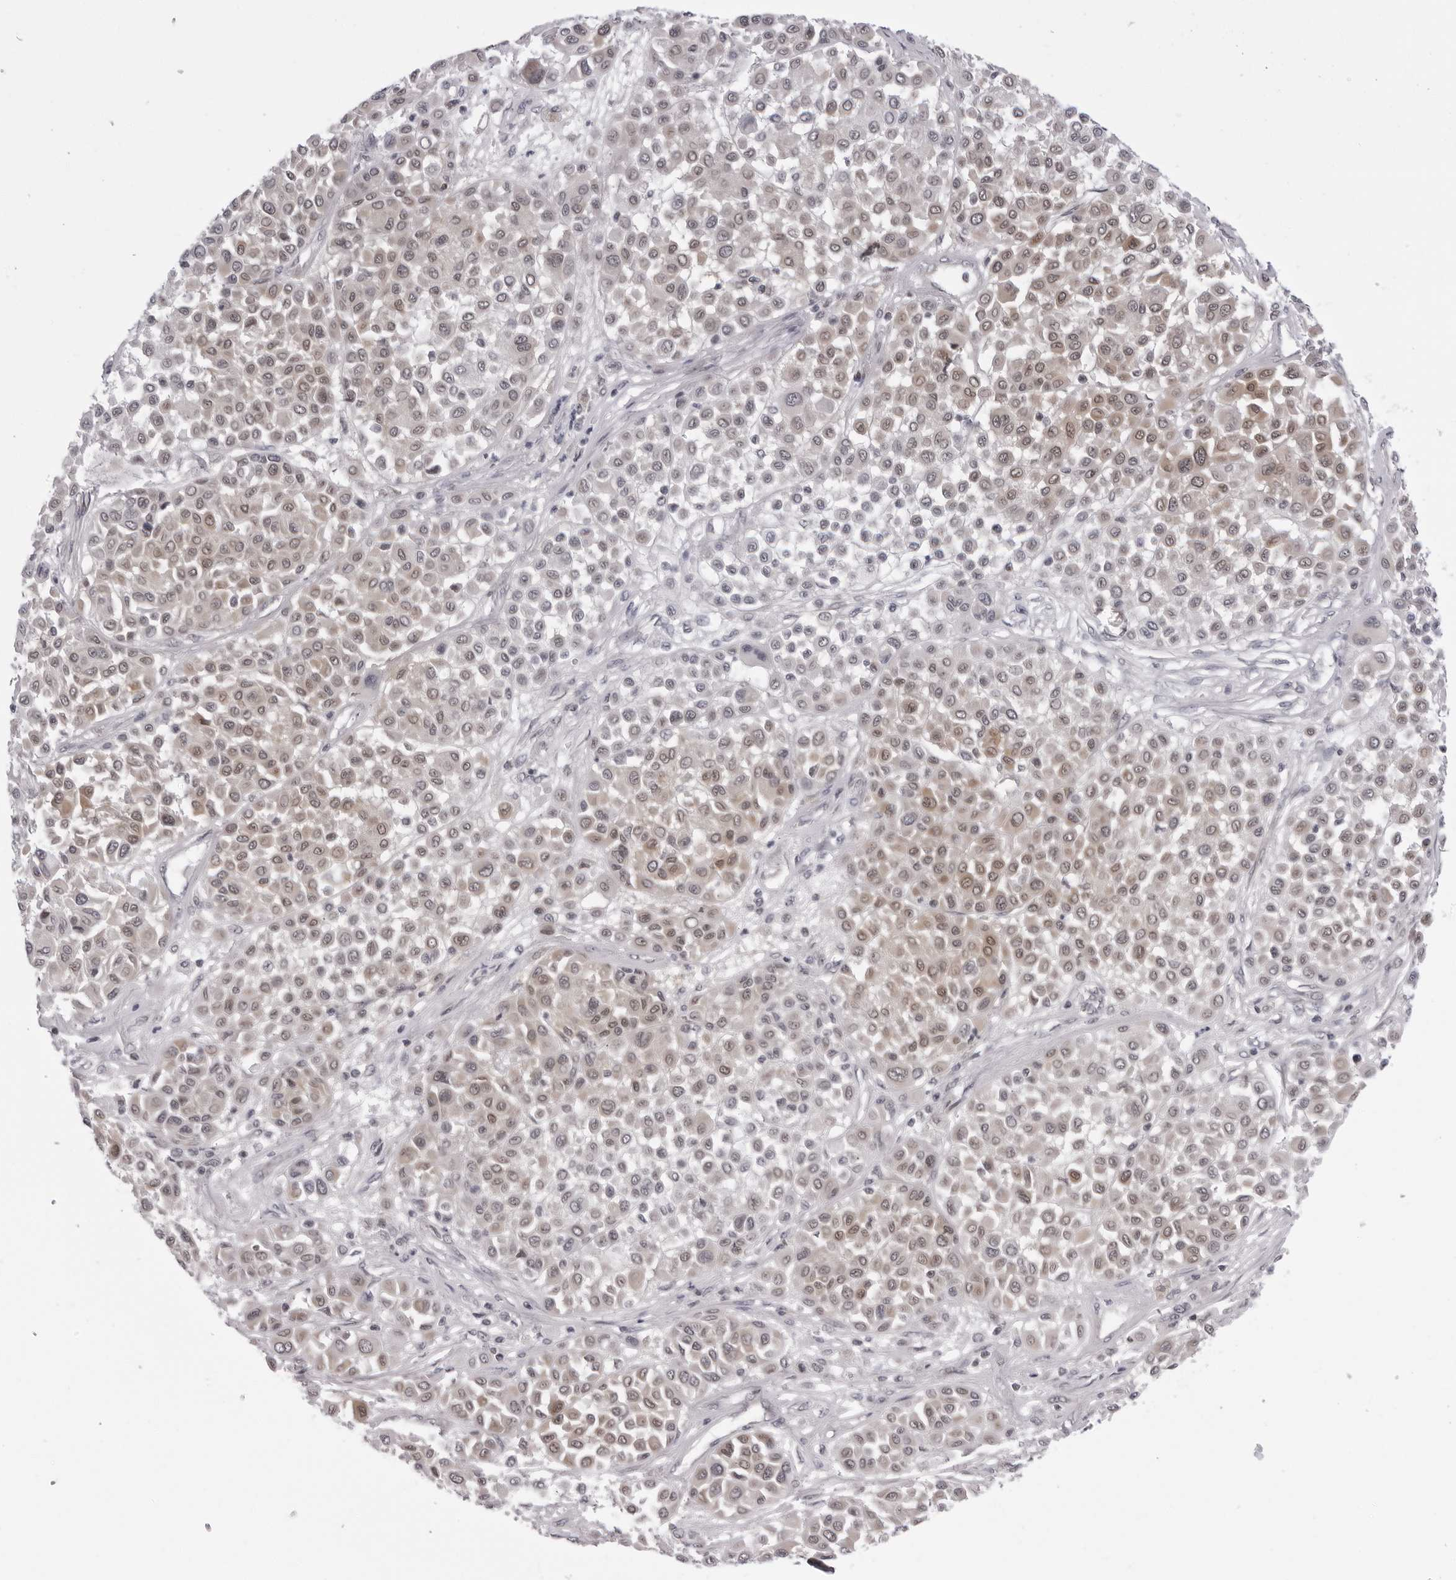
{"staining": {"intensity": "moderate", "quantity": "25%-75%", "location": "nuclear"}, "tissue": "melanoma", "cell_type": "Tumor cells", "image_type": "cancer", "snomed": [{"axis": "morphology", "description": "Malignant melanoma, Metastatic site"}, {"axis": "topography", "description": "Soft tissue"}], "caption": "Immunohistochemical staining of malignant melanoma (metastatic site) exhibits moderate nuclear protein positivity in approximately 25%-75% of tumor cells. (Stains: DAB in brown, nuclei in blue, Microscopy: brightfield microscopy at high magnification).", "gene": "MAPK12", "patient": {"sex": "male", "age": 41}}